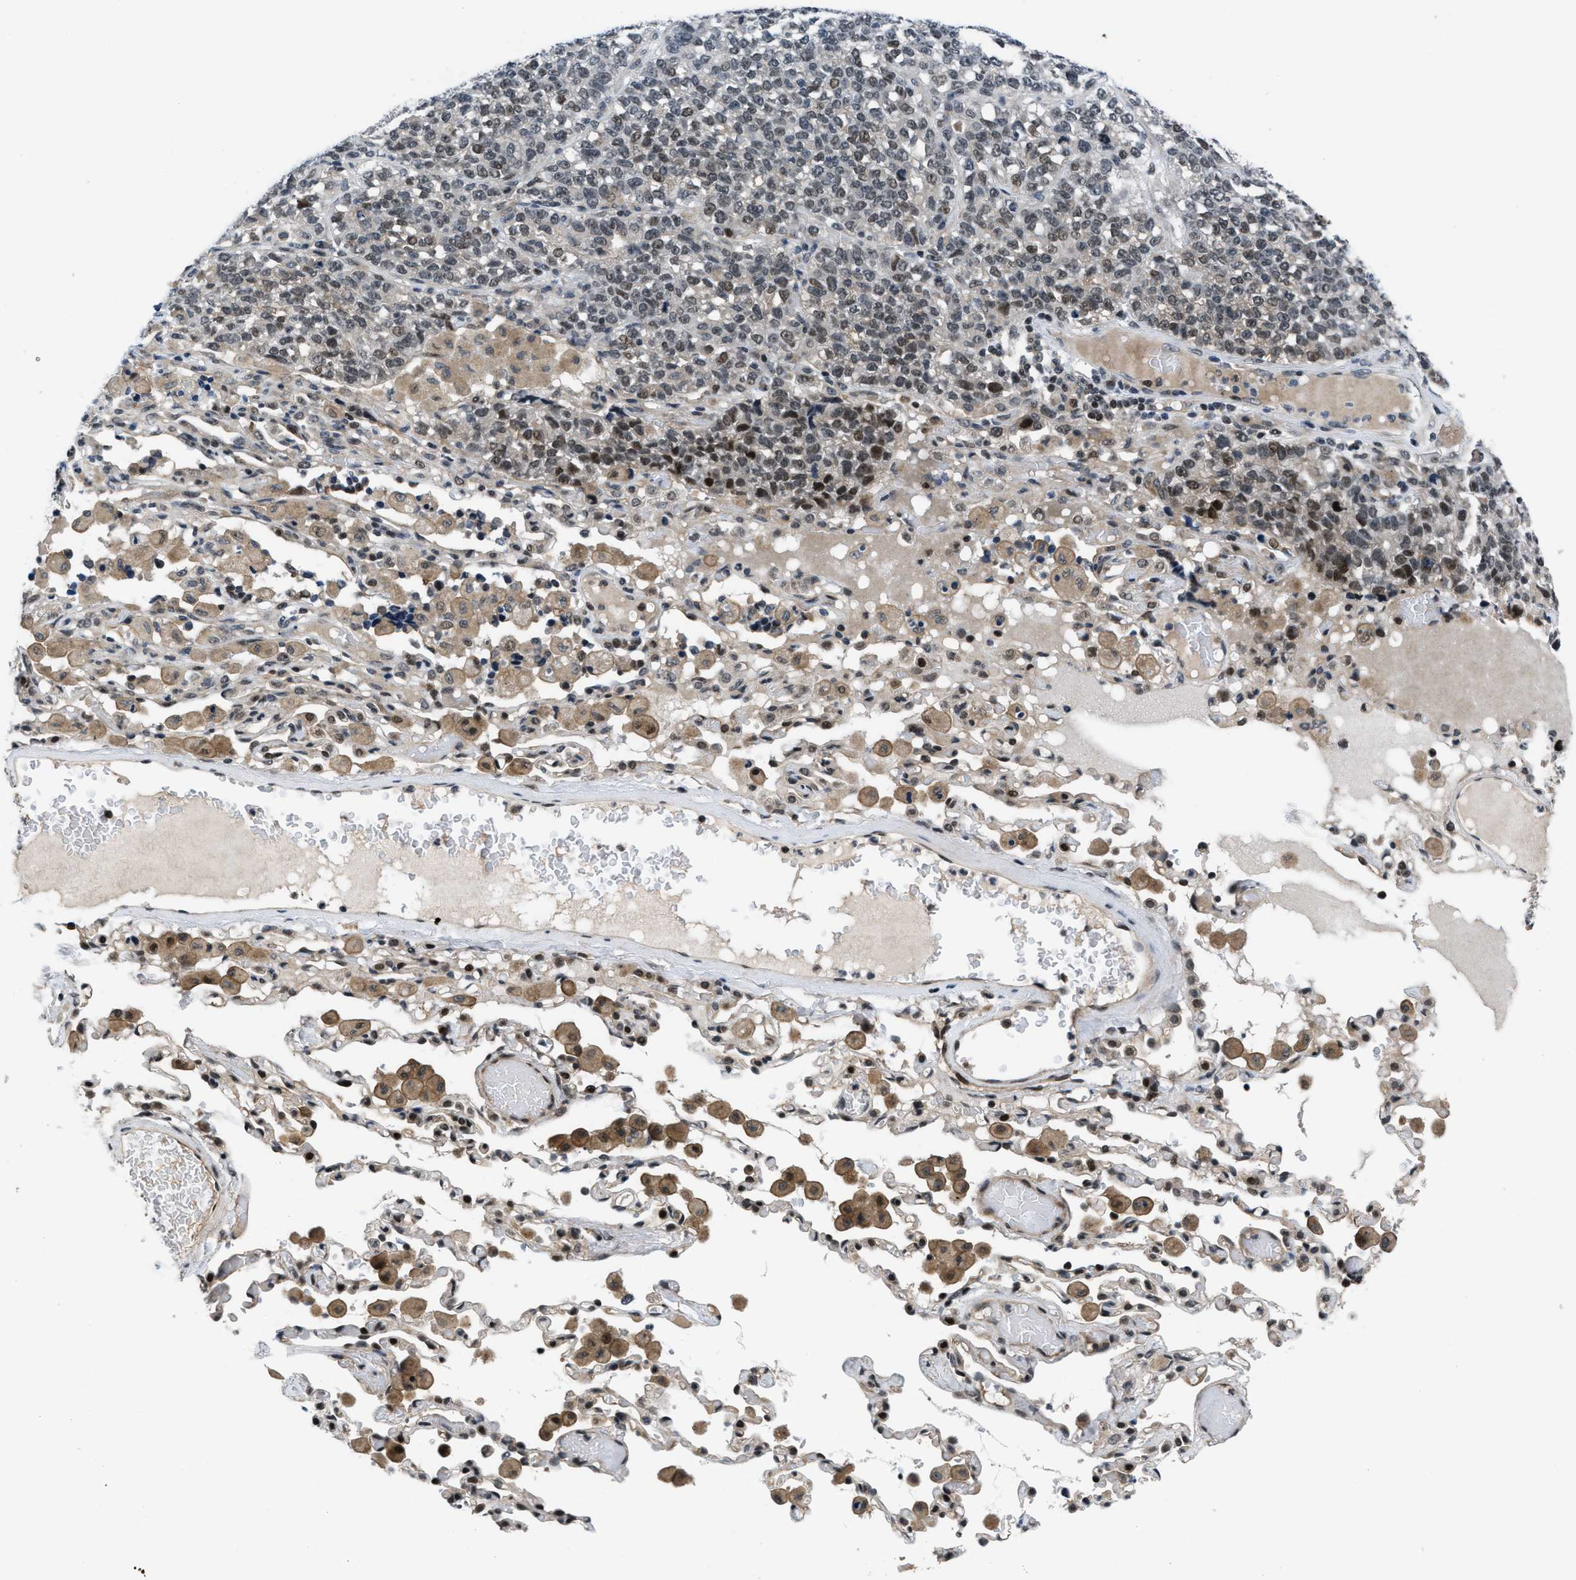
{"staining": {"intensity": "weak", "quantity": "25%-75%", "location": "nuclear"}, "tissue": "lung cancer", "cell_type": "Tumor cells", "image_type": "cancer", "snomed": [{"axis": "morphology", "description": "Adenocarcinoma, NOS"}, {"axis": "topography", "description": "Lung"}], "caption": "An image of human adenocarcinoma (lung) stained for a protein exhibits weak nuclear brown staining in tumor cells.", "gene": "SETD5", "patient": {"sex": "male", "age": 49}}